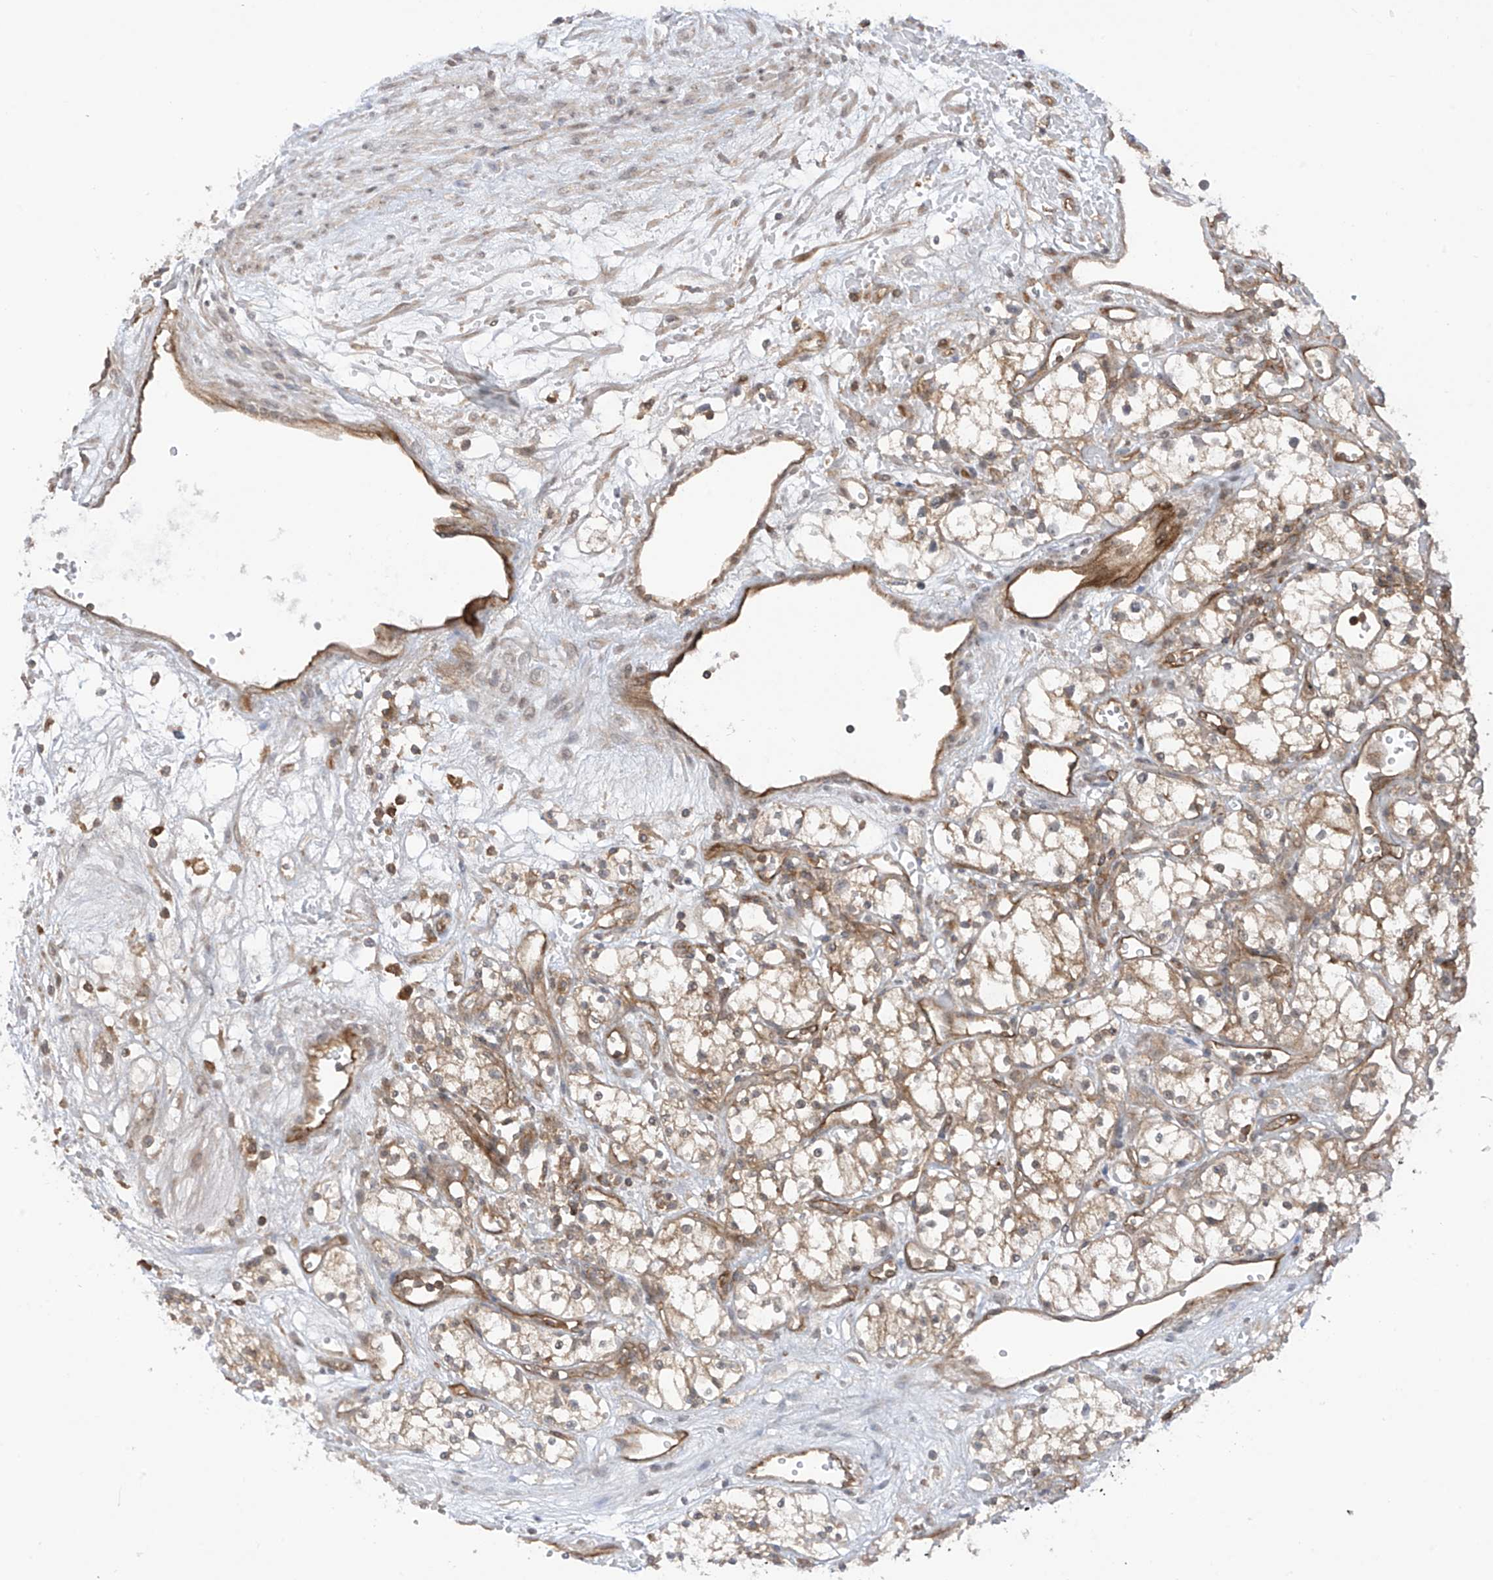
{"staining": {"intensity": "weak", "quantity": "<25%", "location": "cytoplasmic/membranous"}, "tissue": "renal cancer", "cell_type": "Tumor cells", "image_type": "cancer", "snomed": [{"axis": "morphology", "description": "Adenocarcinoma, NOS"}, {"axis": "topography", "description": "Kidney"}], "caption": "Tumor cells are negative for brown protein staining in renal cancer.", "gene": "REPS1", "patient": {"sex": "male", "age": 59}}